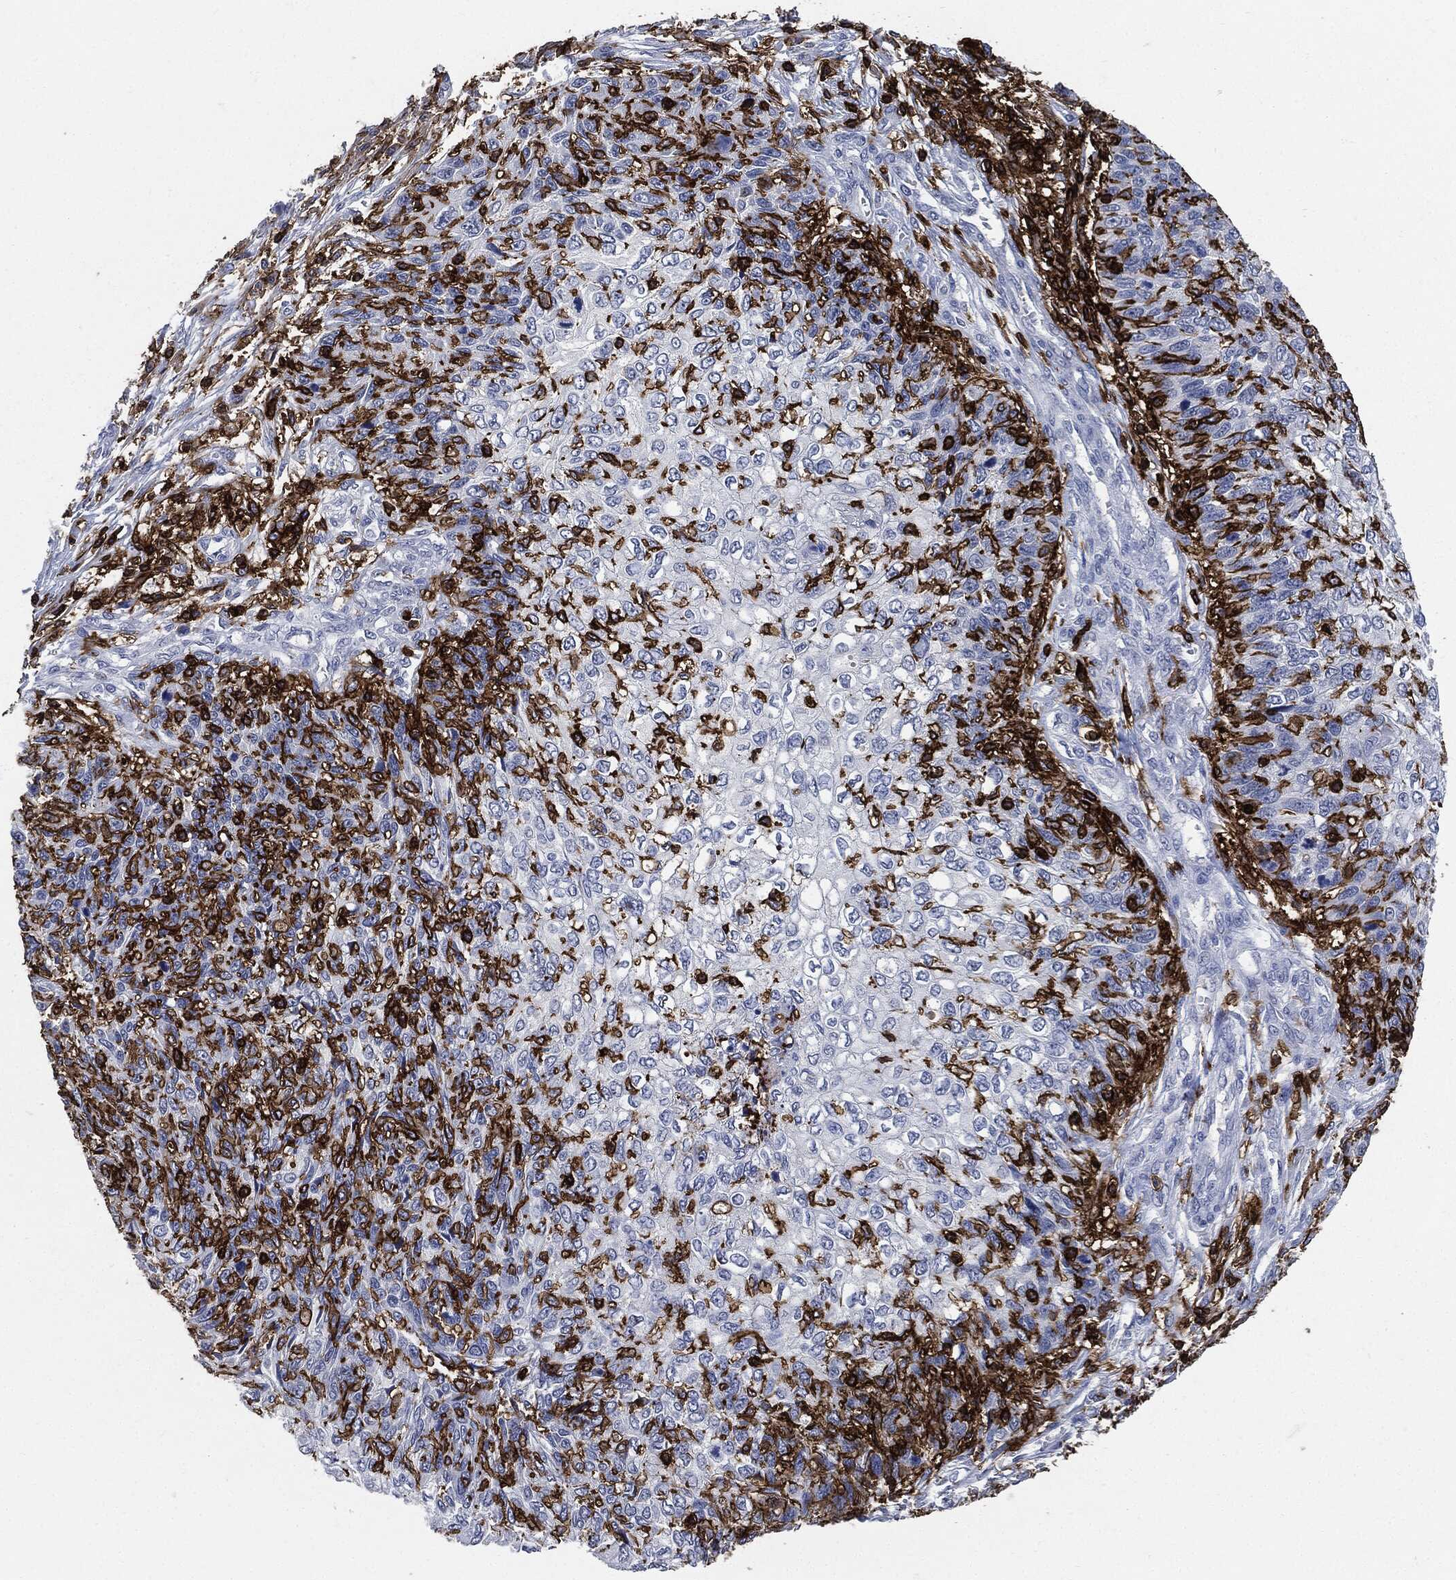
{"staining": {"intensity": "negative", "quantity": "none", "location": "none"}, "tissue": "skin cancer", "cell_type": "Tumor cells", "image_type": "cancer", "snomed": [{"axis": "morphology", "description": "Squamous cell carcinoma, NOS"}, {"axis": "topography", "description": "Skin"}], "caption": "This is an IHC image of skin squamous cell carcinoma. There is no staining in tumor cells.", "gene": "PTPRC", "patient": {"sex": "male", "age": 92}}